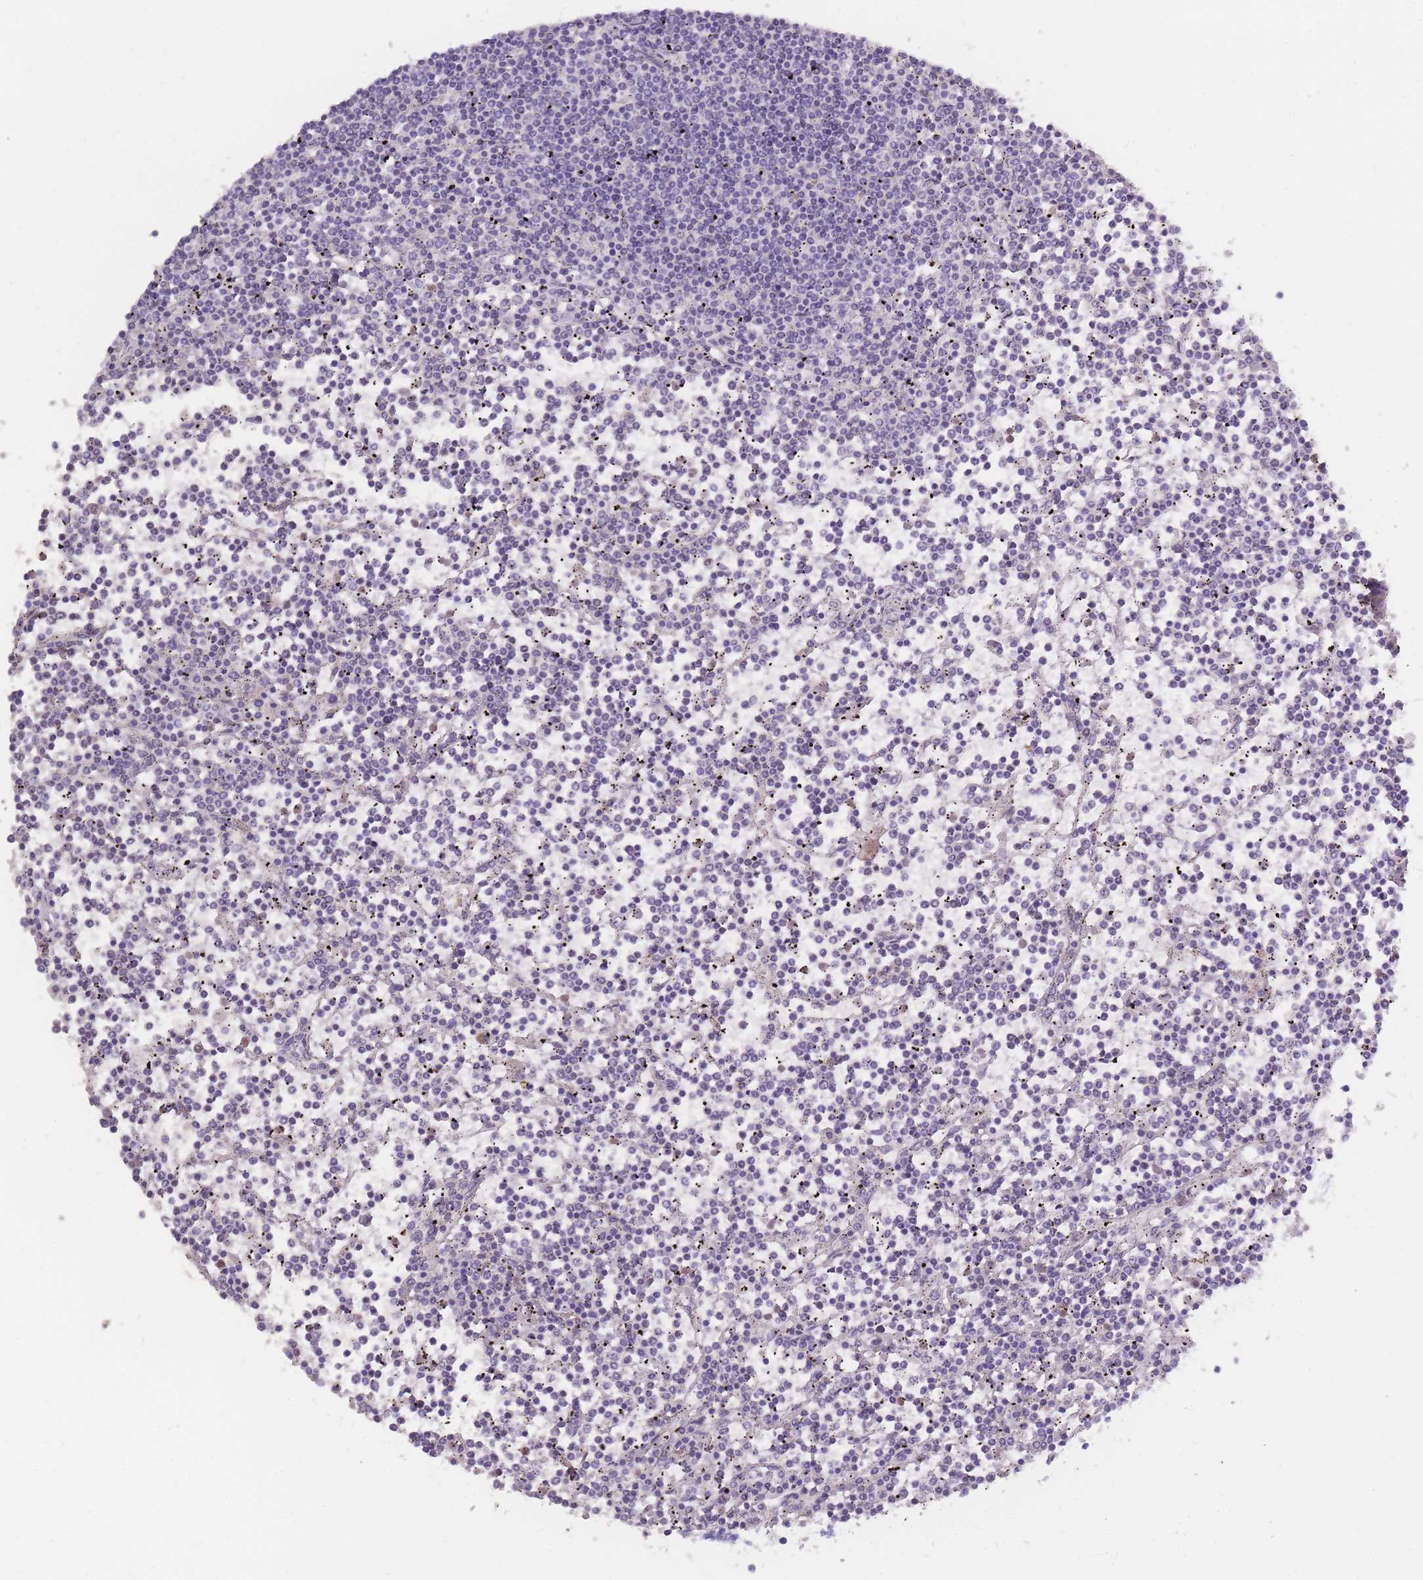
{"staining": {"intensity": "negative", "quantity": "none", "location": "none"}, "tissue": "lymphoma", "cell_type": "Tumor cells", "image_type": "cancer", "snomed": [{"axis": "morphology", "description": "Malignant lymphoma, non-Hodgkin's type, Low grade"}, {"axis": "topography", "description": "Spleen"}], "caption": "IHC micrograph of lymphoma stained for a protein (brown), which exhibits no staining in tumor cells.", "gene": "TPSD1", "patient": {"sex": "female", "age": 19}}